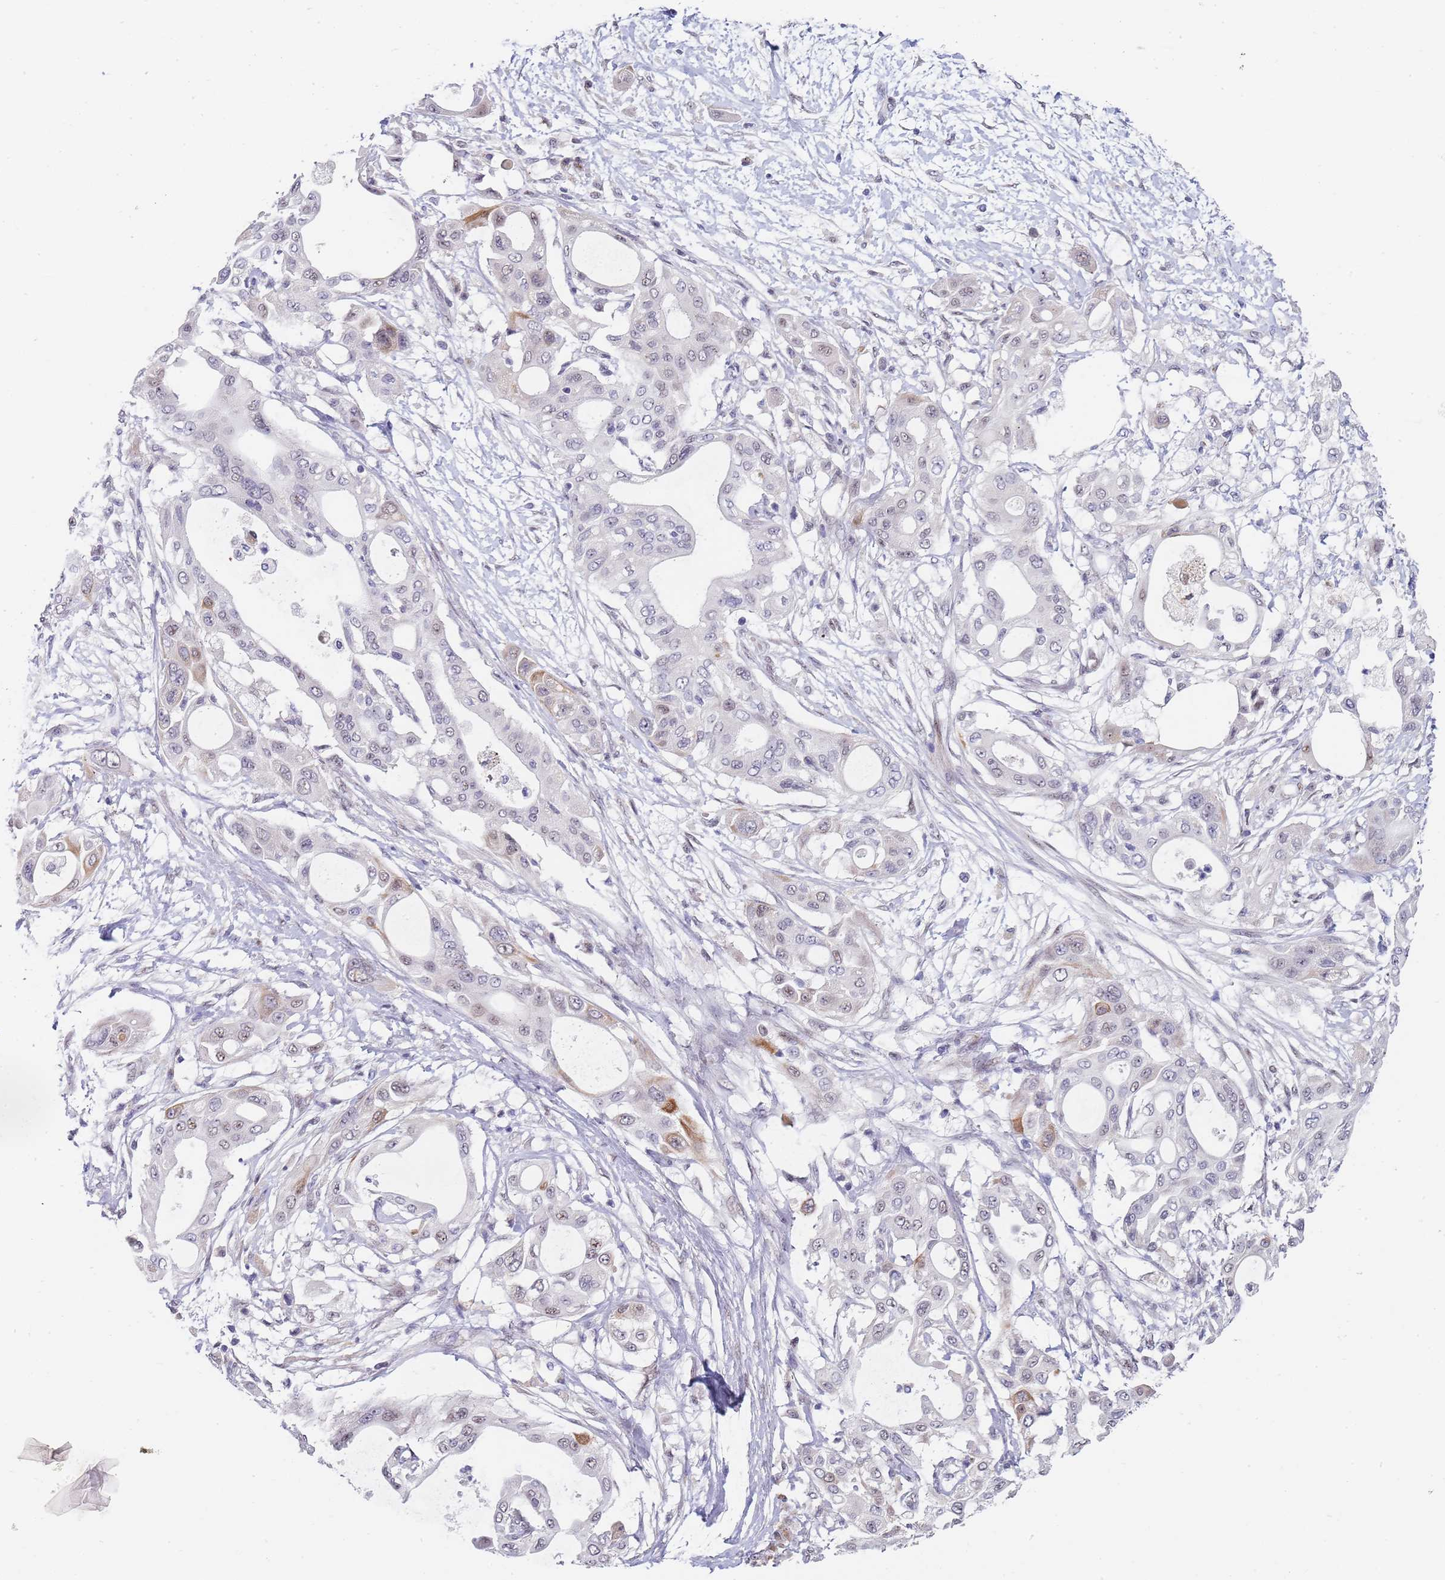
{"staining": {"intensity": "moderate", "quantity": "<25%", "location": "cytoplasmic/membranous,nuclear"}, "tissue": "pancreatic cancer", "cell_type": "Tumor cells", "image_type": "cancer", "snomed": [{"axis": "morphology", "description": "Adenocarcinoma, NOS"}, {"axis": "topography", "description": "Pancreas"}], "caption": "Immunohistochemistry (IHC) staining of pancreatic adenocarcinoma, which displays low levels of moderate cytoplasmic/membranous and nuclear staining in approximately <25% of tumor cells indicating moderate cytoplasmic/membranous and nuclear protein positivity. The staining was performed using DAB (3,3'-diaminobenzidine) (brown) for protein detection and nuclei were counterstained in hematoxylin (blue).", "gene": "PLCL2", "patient": {"sex": "male", "age": 68}}